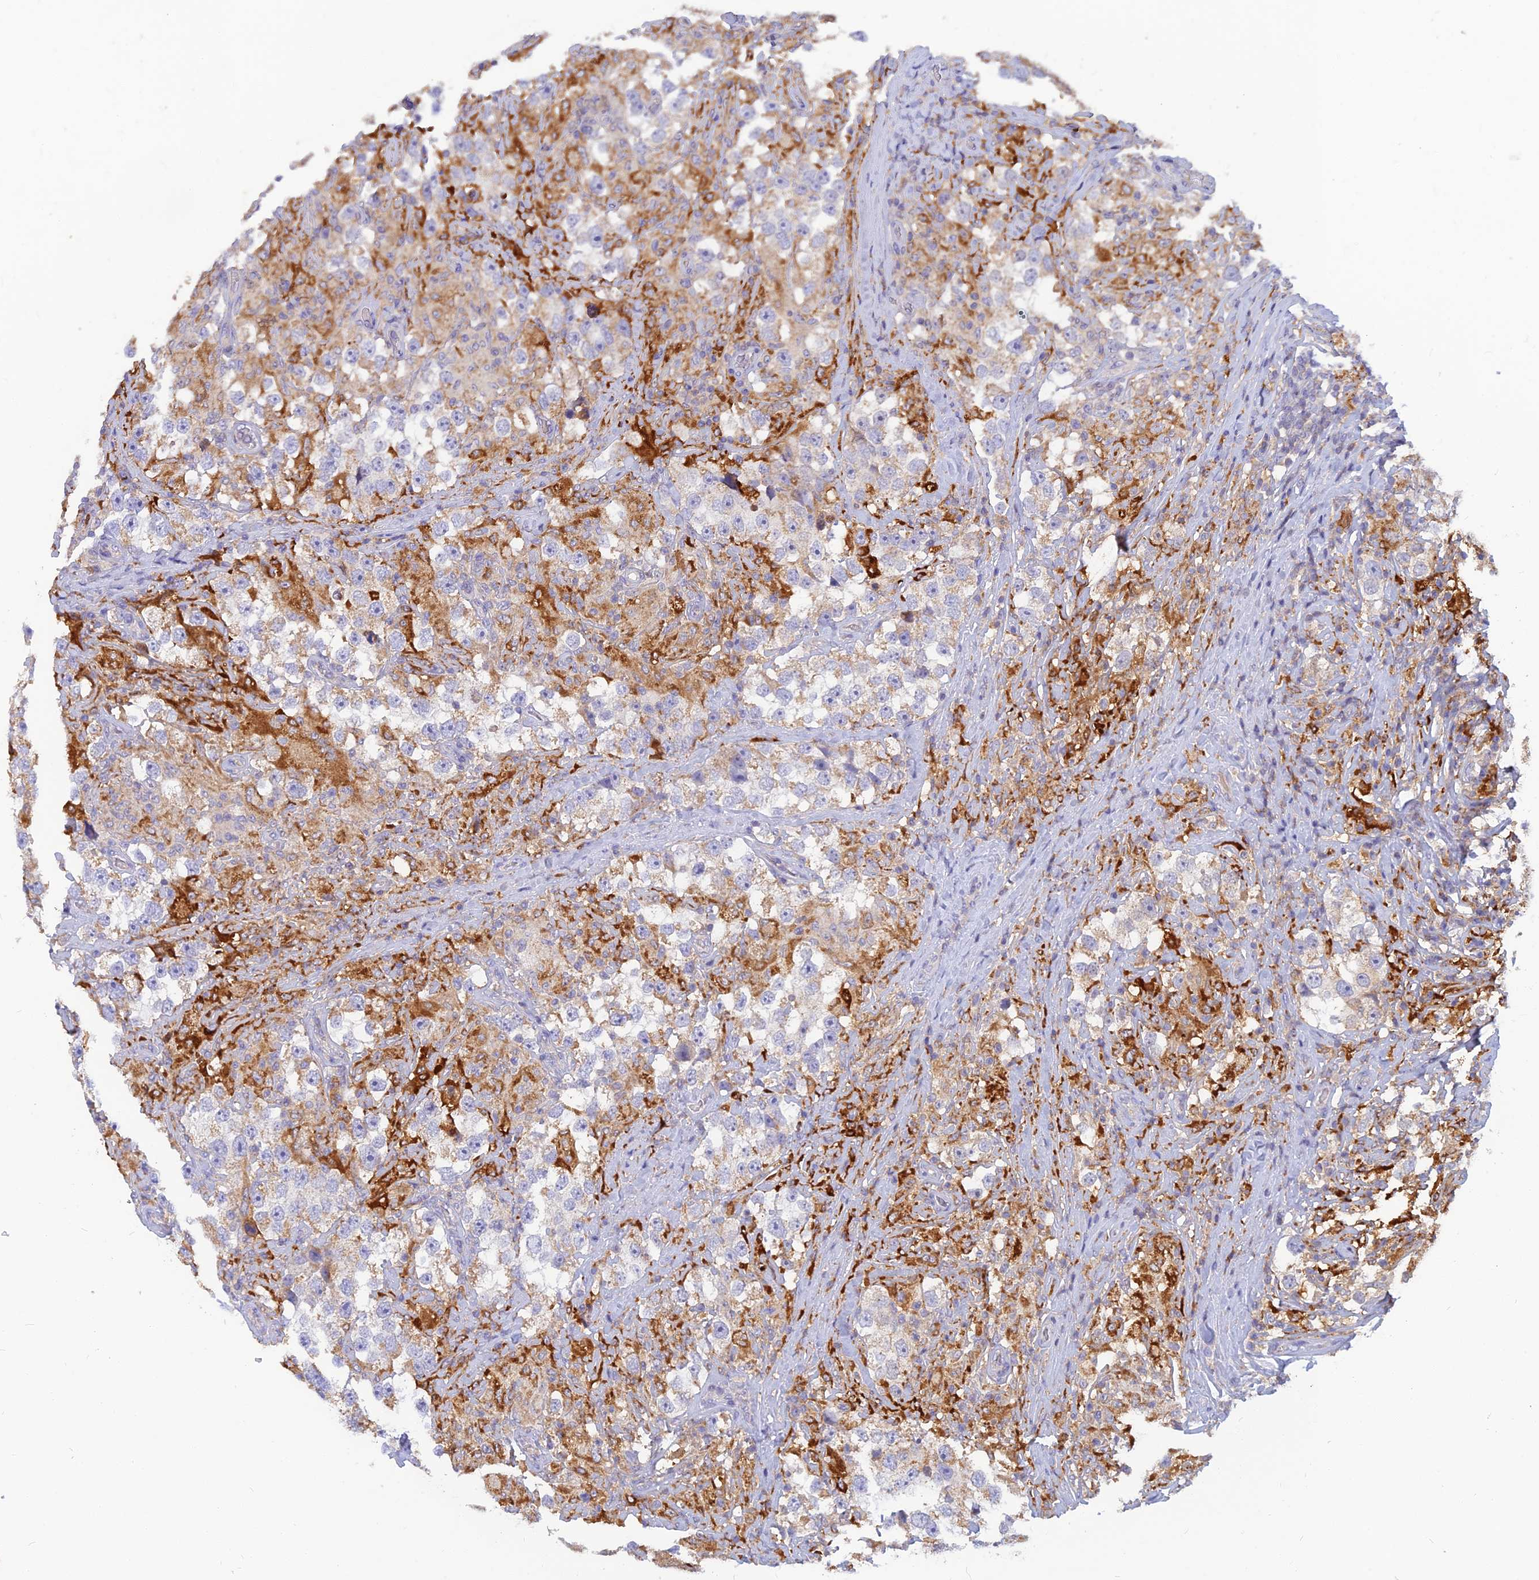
{"staining": {"intensity": "weak", "quantity": ">75%", "location": "cytoplasmic/membranous"}, "tissue": "testis cancer", "cell_type": "Tumor cells", "image_type": "cancer", "snomed": [{"axis": "morphology", "description": "Seminoma, NOS"}, {"axis": "topography", "description": "Testis"}], "caption": "Immunohistochemistry of testis cancer (seminoma) demonstrates low levels of weak cytoplasmic/membranous staining in about >75% of tumor cells.", "gene": "CACNA1B", "patient": {"sex": "male", "age": 46}}